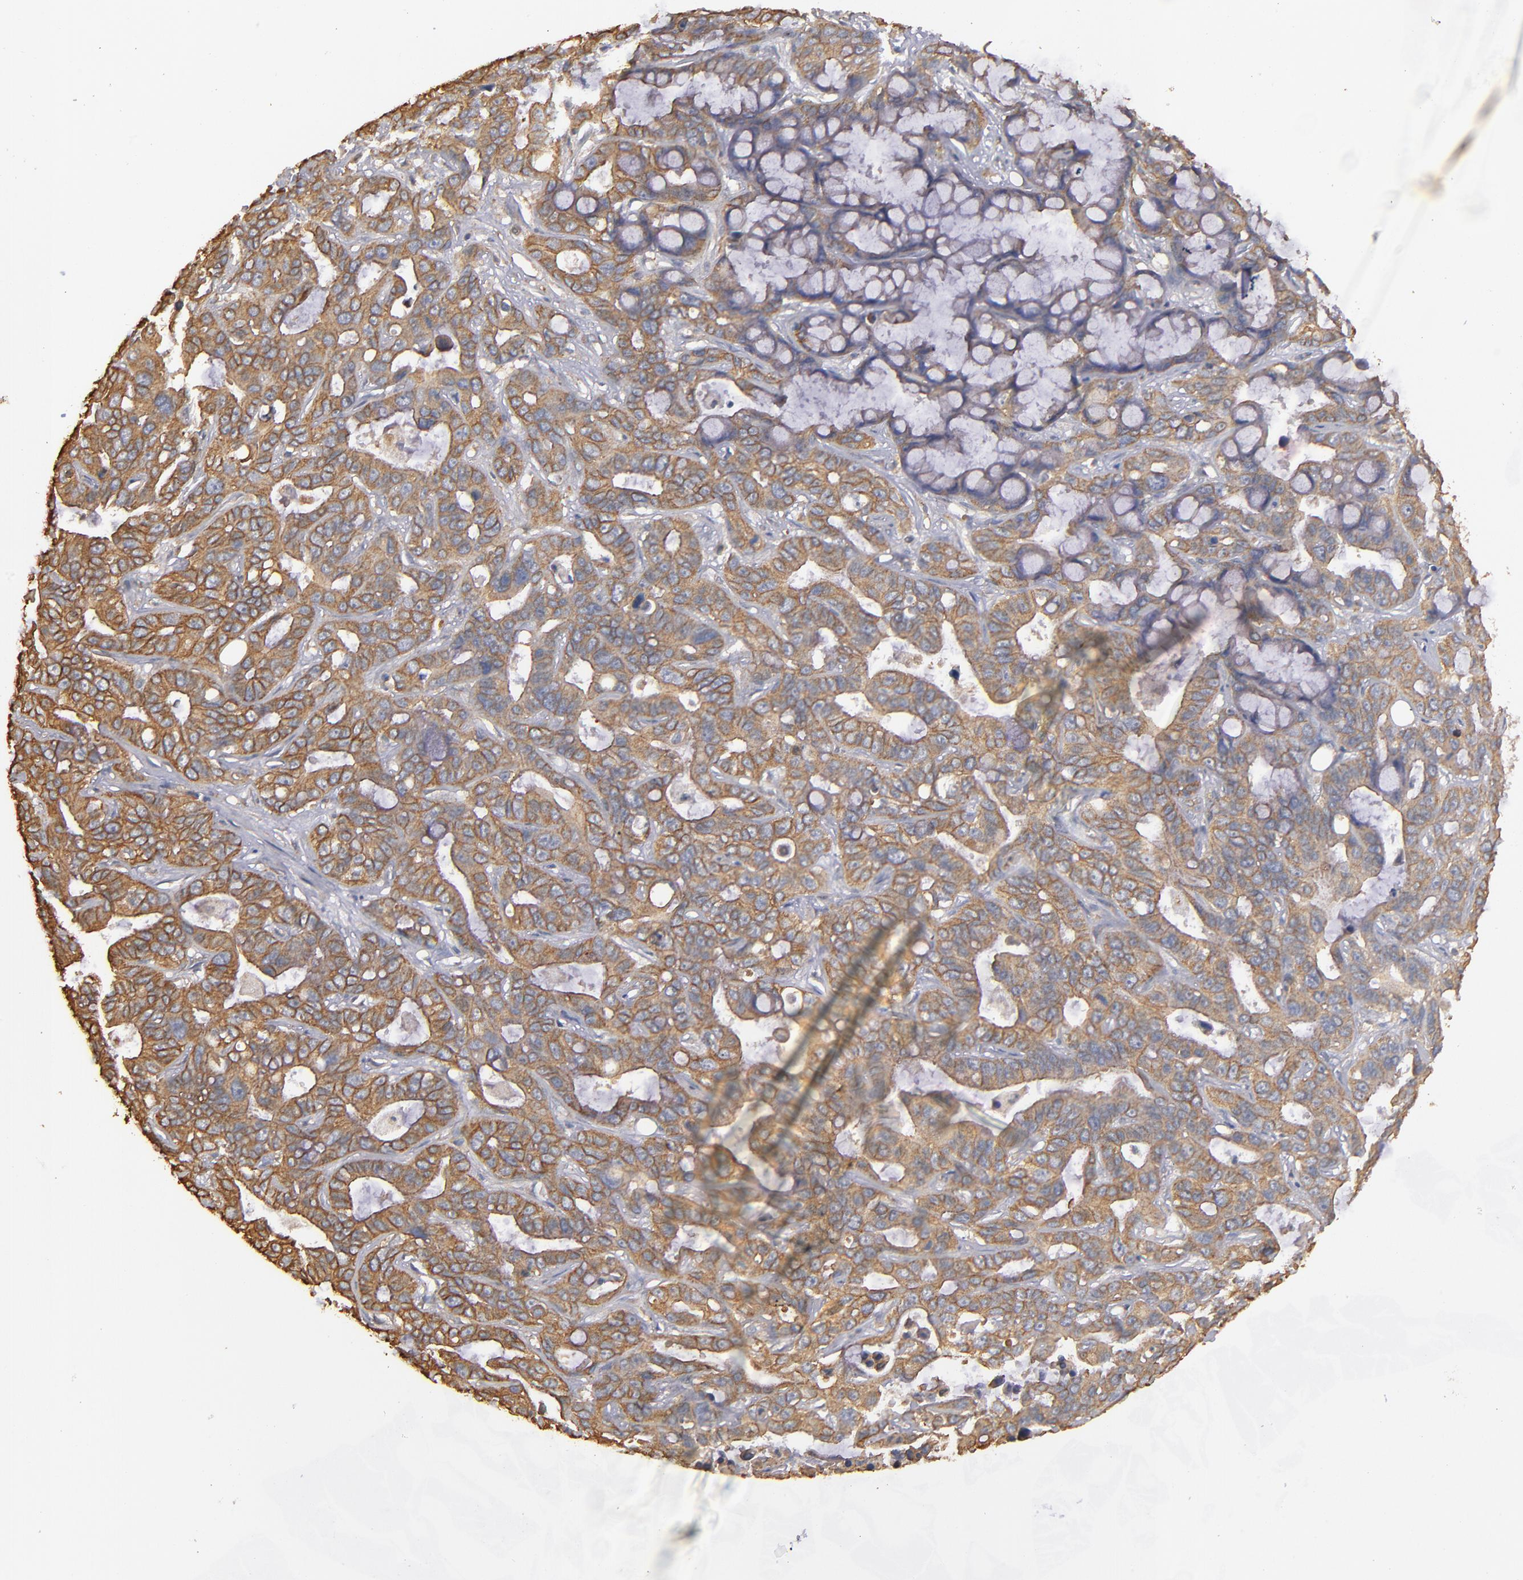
{"staining": {"intensity": "moderate", "quantity": ">75%", "location": "cytoplasmic/membranous"}, "tissue": "liver cancer", "cell_type": "Tumor cells", "image_type": "cancer", "snomed": [{"axis": "morphology", "description": "Cholangiocarcinoma"}, {"axis": "topography", "description": "Liver"}], "caption": "Liver cholangiocarcinoma tissue exhibits moderate cytoplasmic/membranous positivity in approximately >75% of tumor cells", "gene": "DMD", "patient": {"sex": "female", "age": 65}}